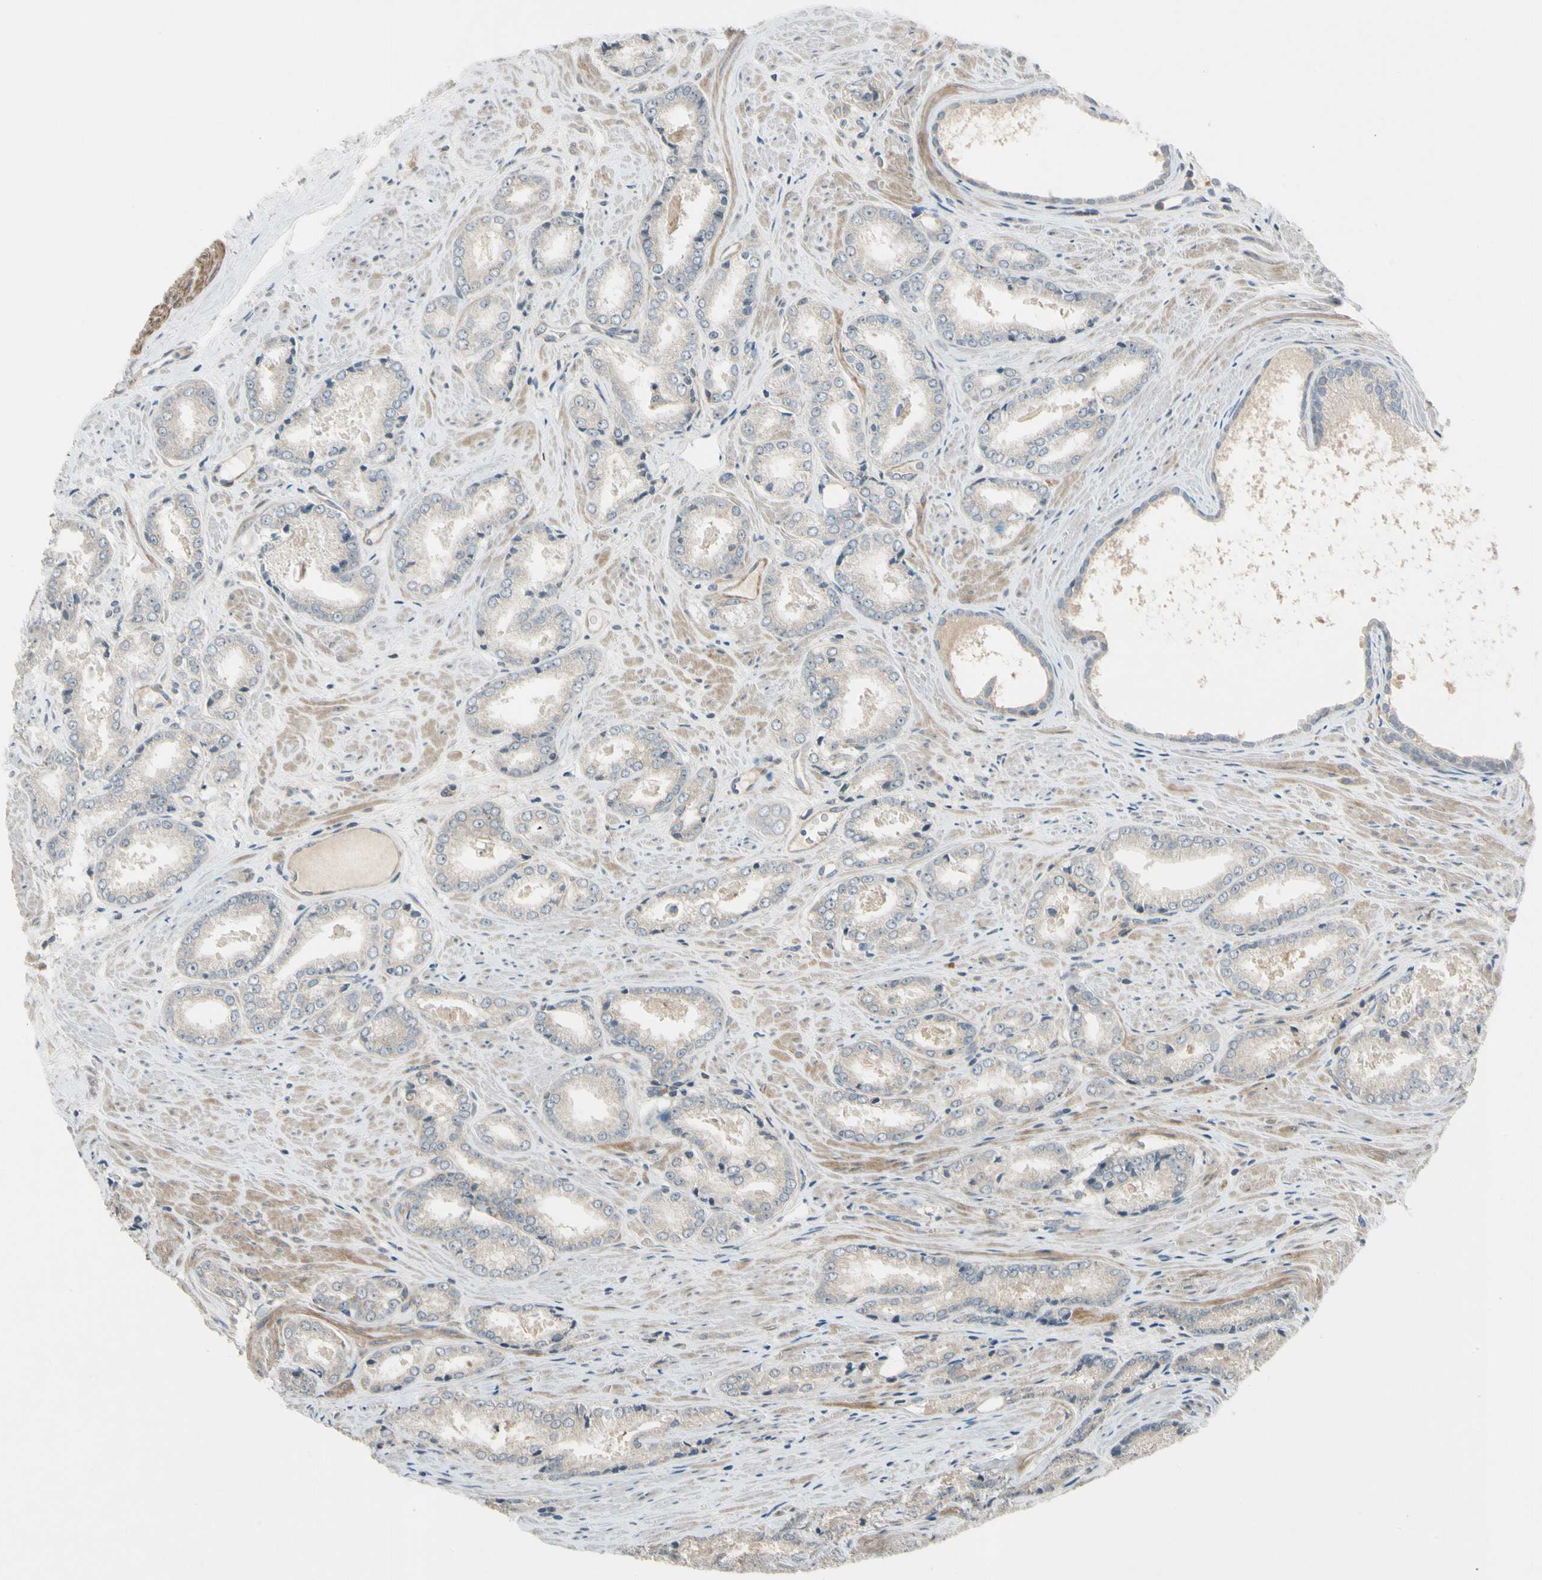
{"staining": {"intensity": "negative", "quantity": "none", "location": "none"}, "tissue": "prostate cancer", "cell_type": "Tumor cells", "image_type": "cancer", "snomed": [{"axis": "morphology", "description": "Adenocarcinoma, Low grade"}, {"axis": "topography", "description": "Prostate"}], "caption": "Protein analysis of prostate low-grade adenocarcinoma reveals no significant expression in tumor cells.", "gene": "MST1R", "patient": {"sex": "male", "age": 64}}